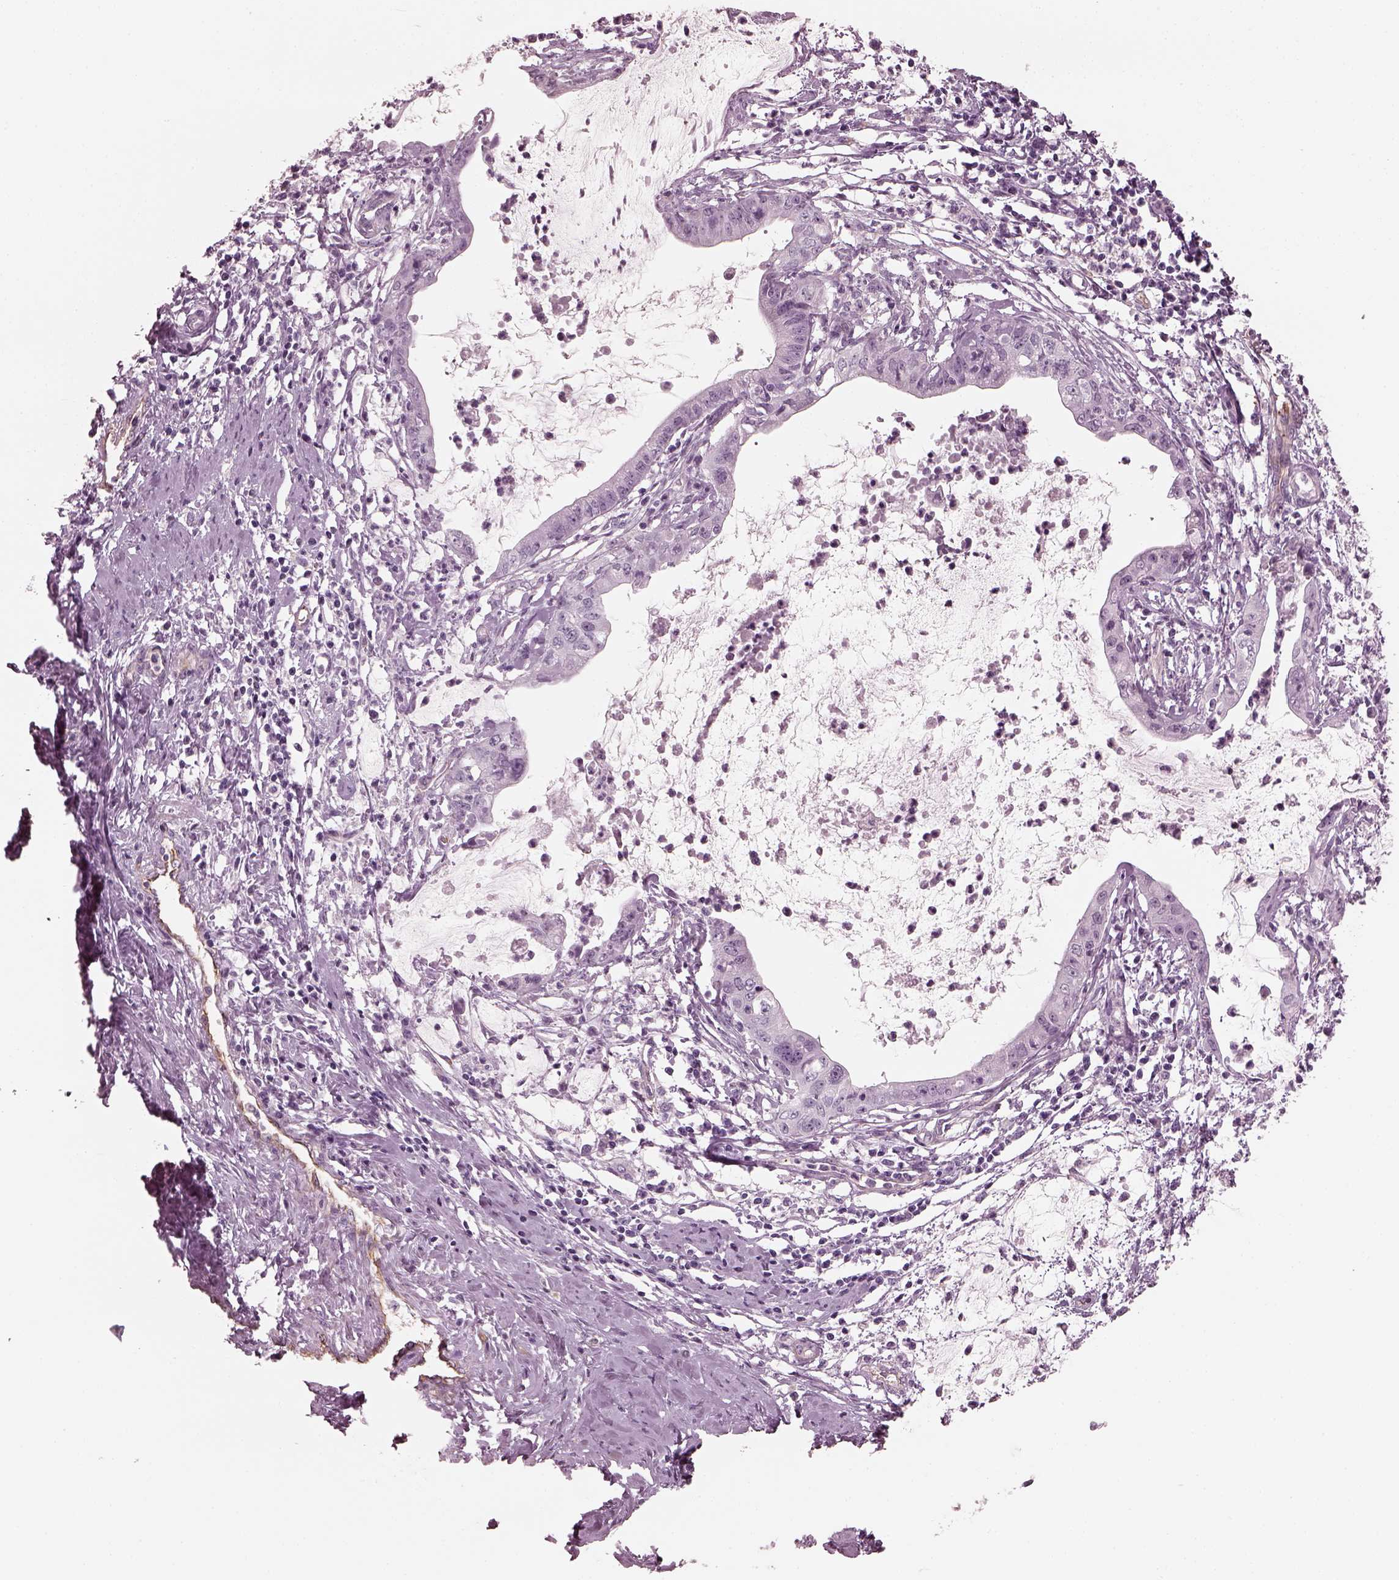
{"staining": {"intensity": "negative", "quantity": "none", "location": "none"}, "tissue": "cervical cancer", "cell_type": "Tumor cells", "image_type": "cancer", "snomed": [{"axis": "morphology", "description": "Normal tissue, NOS"}, {"axis": "morphology", "description": "Adenocarcinoma, NOS"}, {"axis": "topography", "description": "Cervix"}], "caption": "Adenocarcinoma (cervical) was stained to show a protein in brown. There is no significant staining in tumor cells.", "gene": "EIF4E1B", "patient": {"sex": "female", "age": 38}}